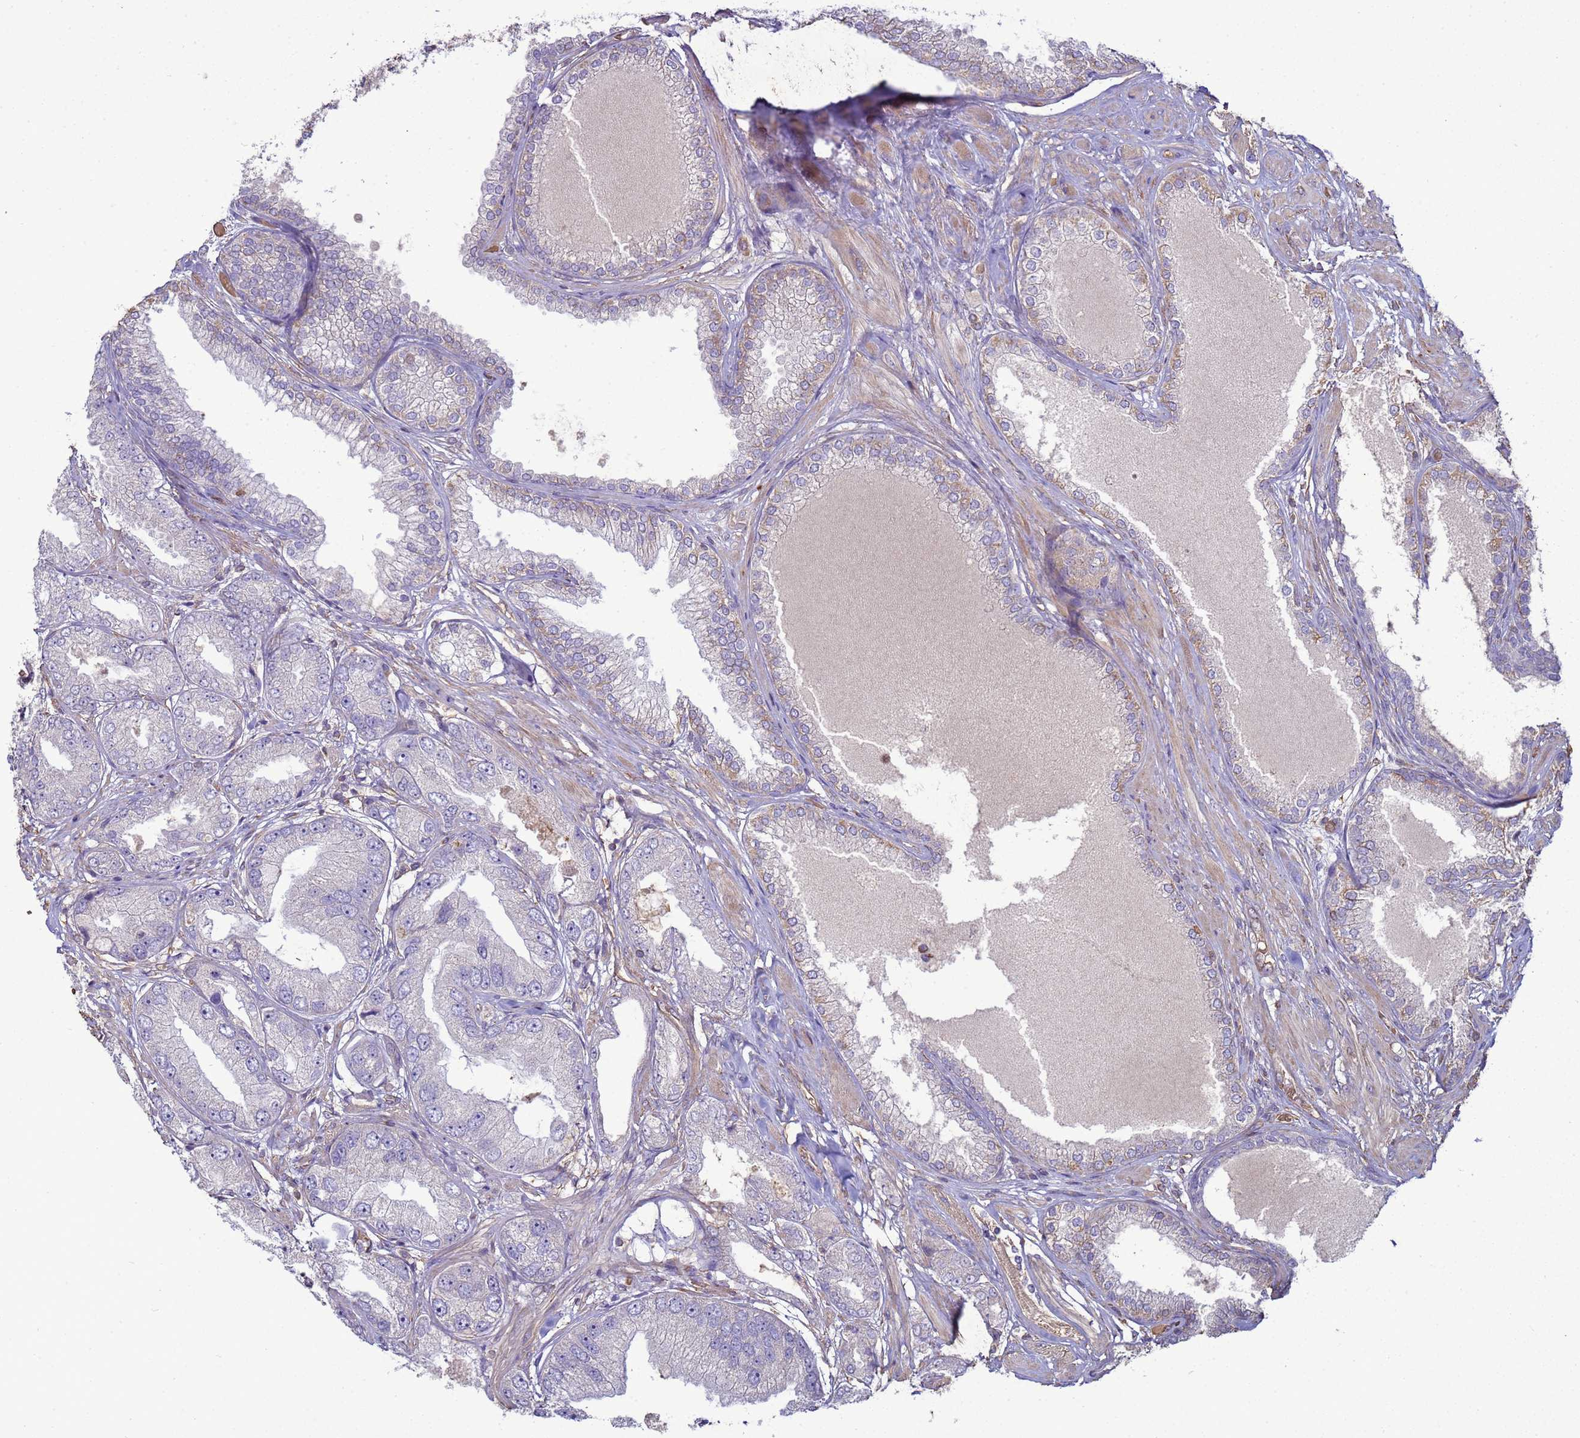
{"staining": {"intensity": "negative", "quantity": "none", "location": "none"}, "tissue": "prostate cancer", "cell_type": "Tumor cells", "image_type": "cancer", "snomed": [{"axis": "morphology", "description": "Adenocarcinoma, High grade"}, {"axis": "topography", "description": "Prostate"}], "caption": "Immunohistochemical staining of human prostate cancer (high-grade adenocarcinoma) shows no significant staining in tumor cells. (DAB IHC visualized using brightfield microscopy, high magnification).", "gene": "SGIP1", "patient": {"sex": "male", "age": 71}}